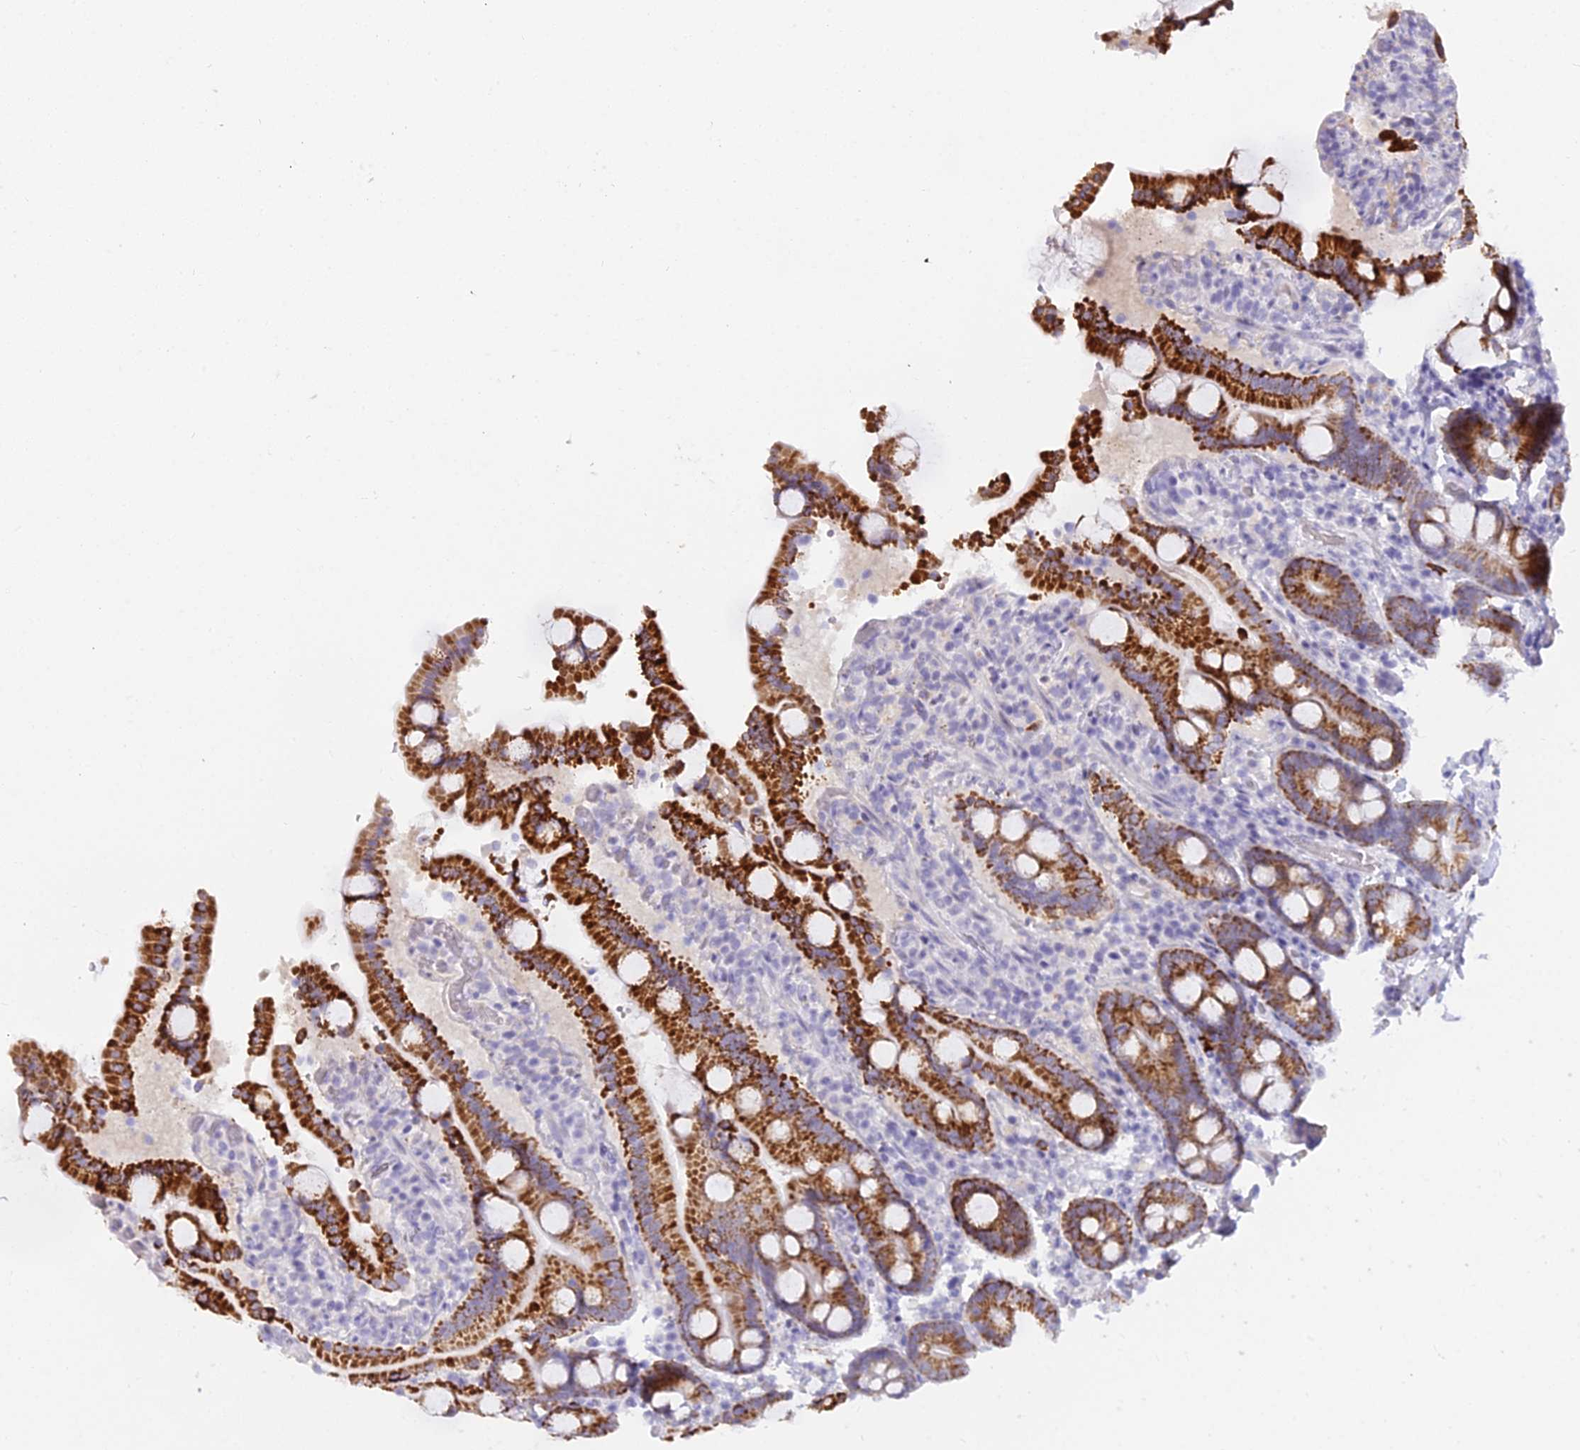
{"staining": {"intensity": "strong", "quantity": ">75%", "location": "cytoplasmic/membranous"}, "tissue": "duodenum", "cell_type": "Glandular cells", "image_type": "normal", "snomed": [{"axis": "morphology", "description": "Normal tissue, NOS"}, {"axis": "topography", "description": "Duodenum"}], "caption": "This histopathology image demonstrates IHC staining of unremarkable duodenum, with high strong cytoplasmic/membranous staining in about >75% of glandular cells.", "gene": "OSTN", "patient": {"sex": "male", "age": 55}}